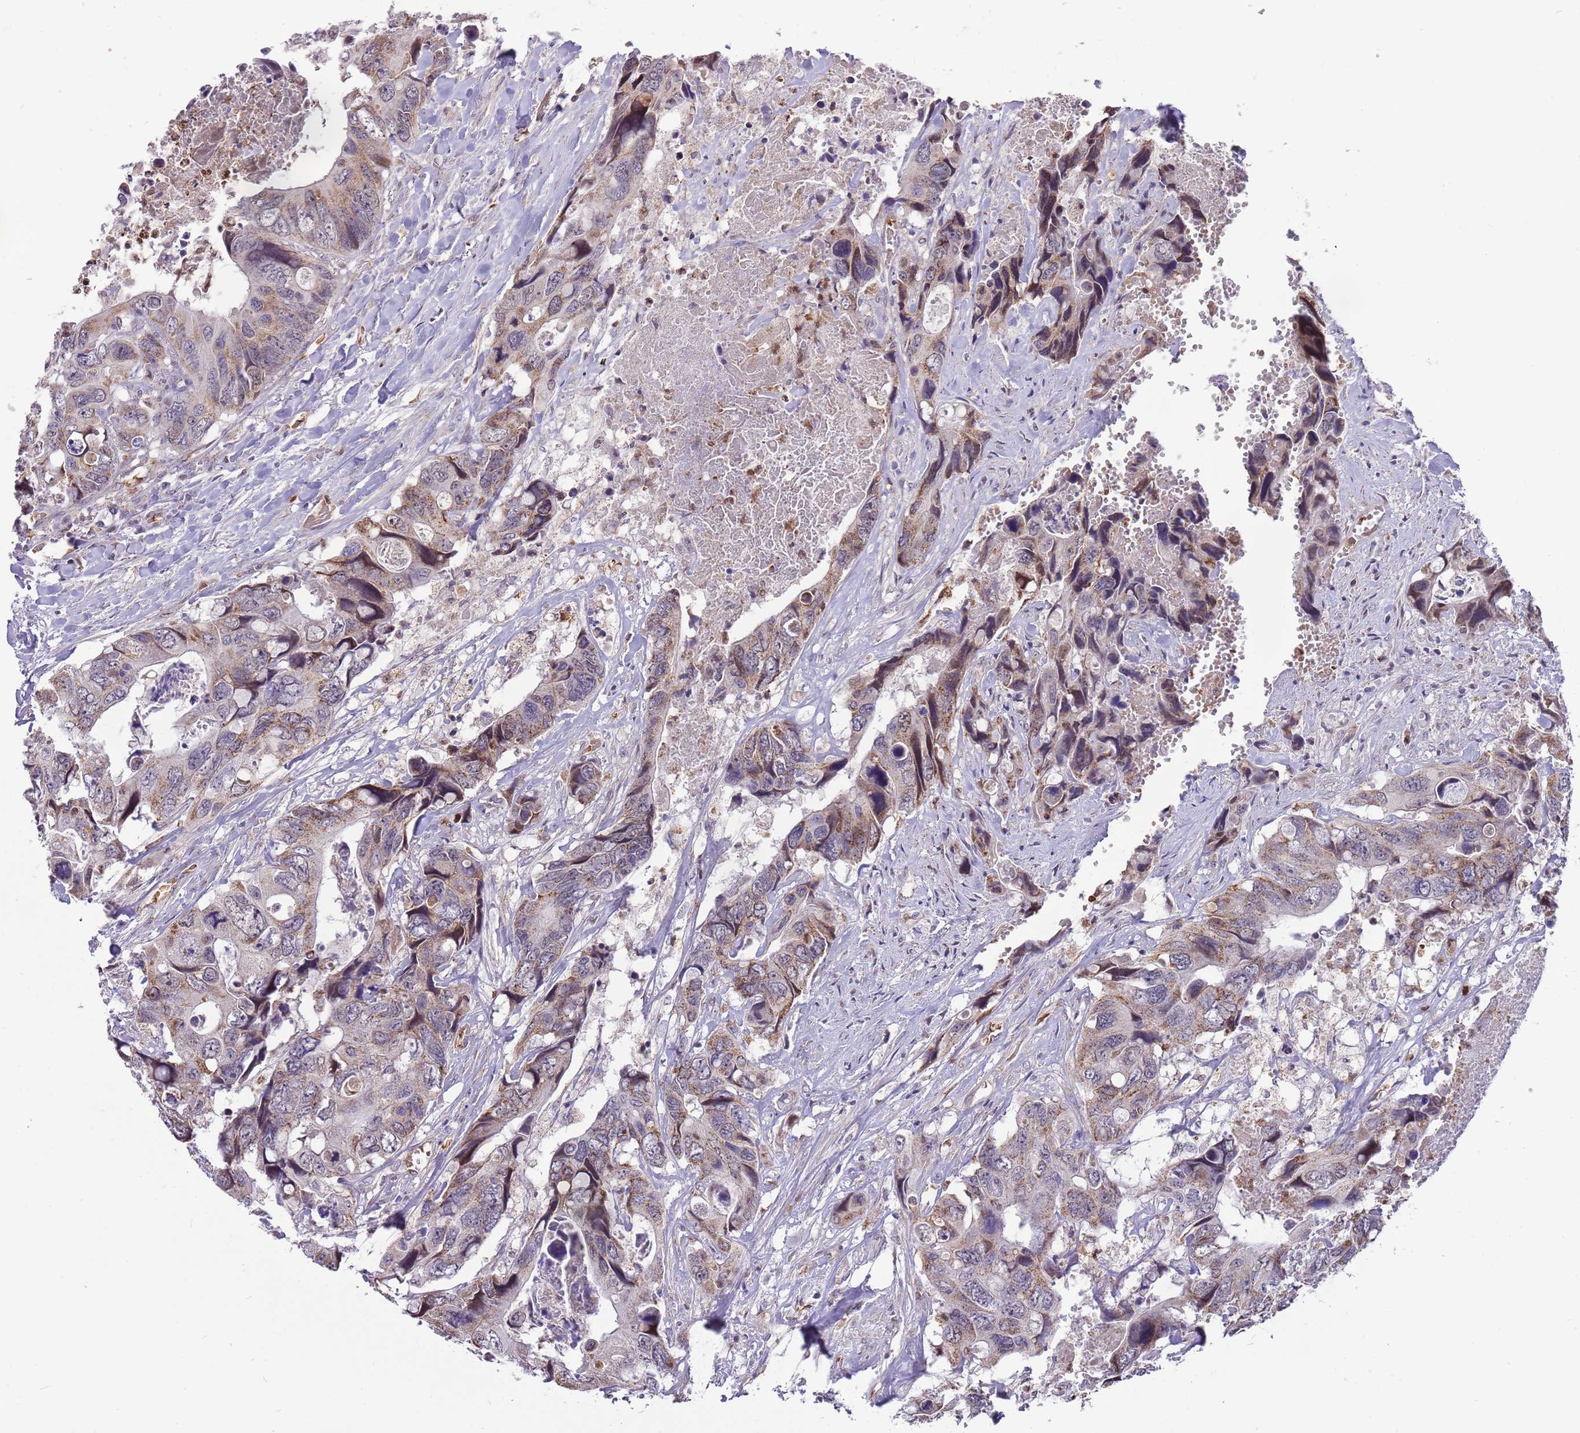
{"staining": {"intensity": "moderate", "quantity": "25%-75%", "location": "cytoplasmic/membranous"}, "tissue": "colorectal cancer", "cell_type": "Tumor cells", "image_type": "cancer", "snomed": [{"axis": "morphology", "description": "Adenocarcinoma, NOS"}, {"axis": "topography", "description": "Rectum"}], "caption": "Adenocarcinoma (colorectal) stained with DAB immunohistochemistry (IHC) shows medium levels of moderate cytoplasmic/membranous positivity in about 25%-75% of tumor cells.", "gene": "PCNX1", "patient": {"sex": "male", "age": 57}}